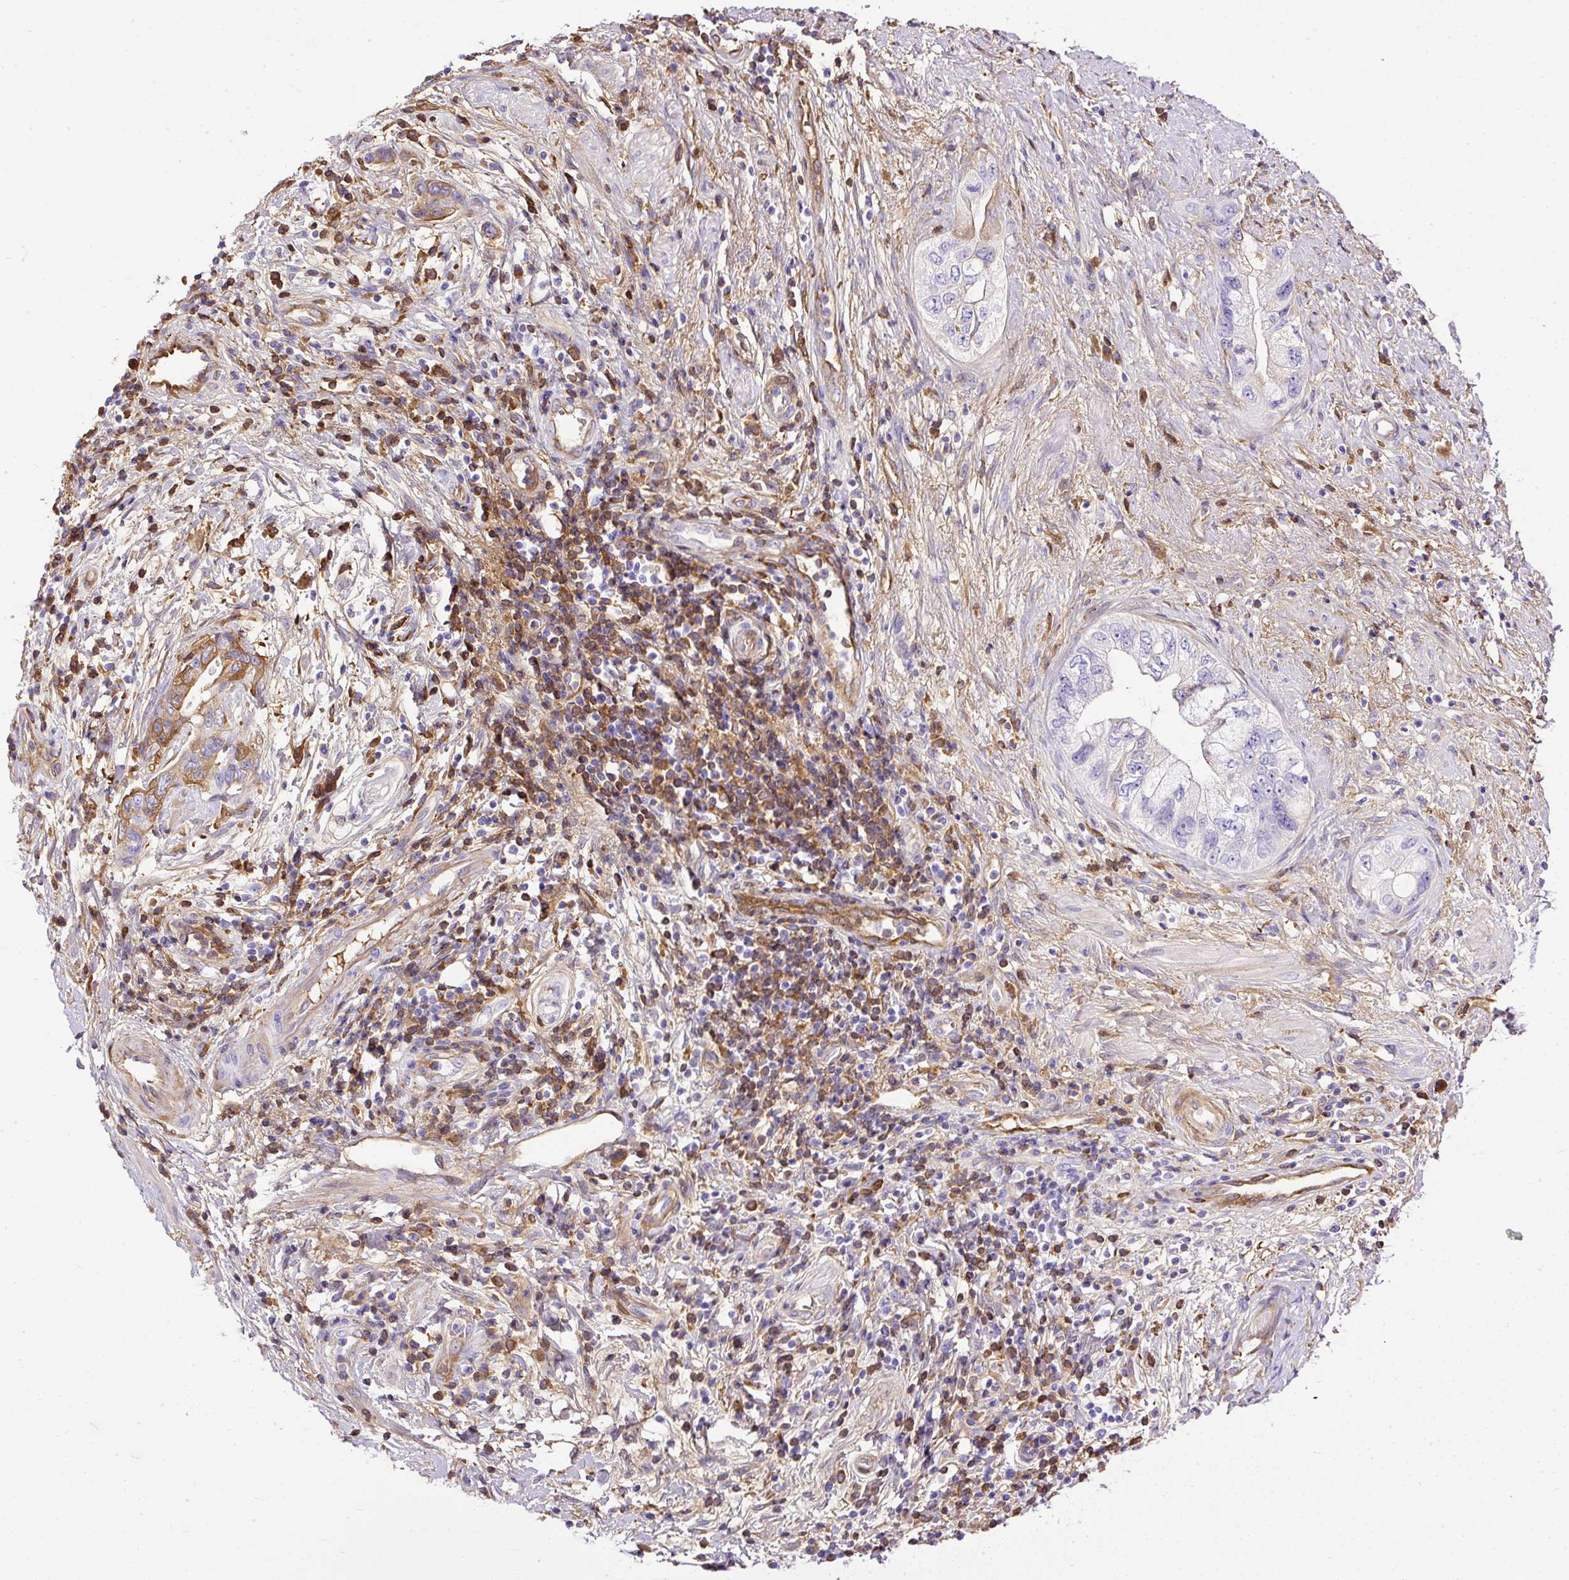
{"staining": {"intensity": "moderate", "quantity": "<25%", "location": "cytoplasmic/membranous"}, "tissue": "pancreatic cancer", "cell_type": "Tumor cells", "image_type": "cancer", "snomed": [{"axis": "morphology", "description": "Adenocarcinoma, NOS"}, {"axis": "topography", "description": "Pancreas"}], "caption": "Protein expression analysis of pancreatic cancer demonstrates moderate cytoplasmic/membranous positivity in approximately <25% of tumor cells. Nuclei are stained in blue.", "gene": "CLEC3B", "patient": {"sex": "female", "age": 73}}